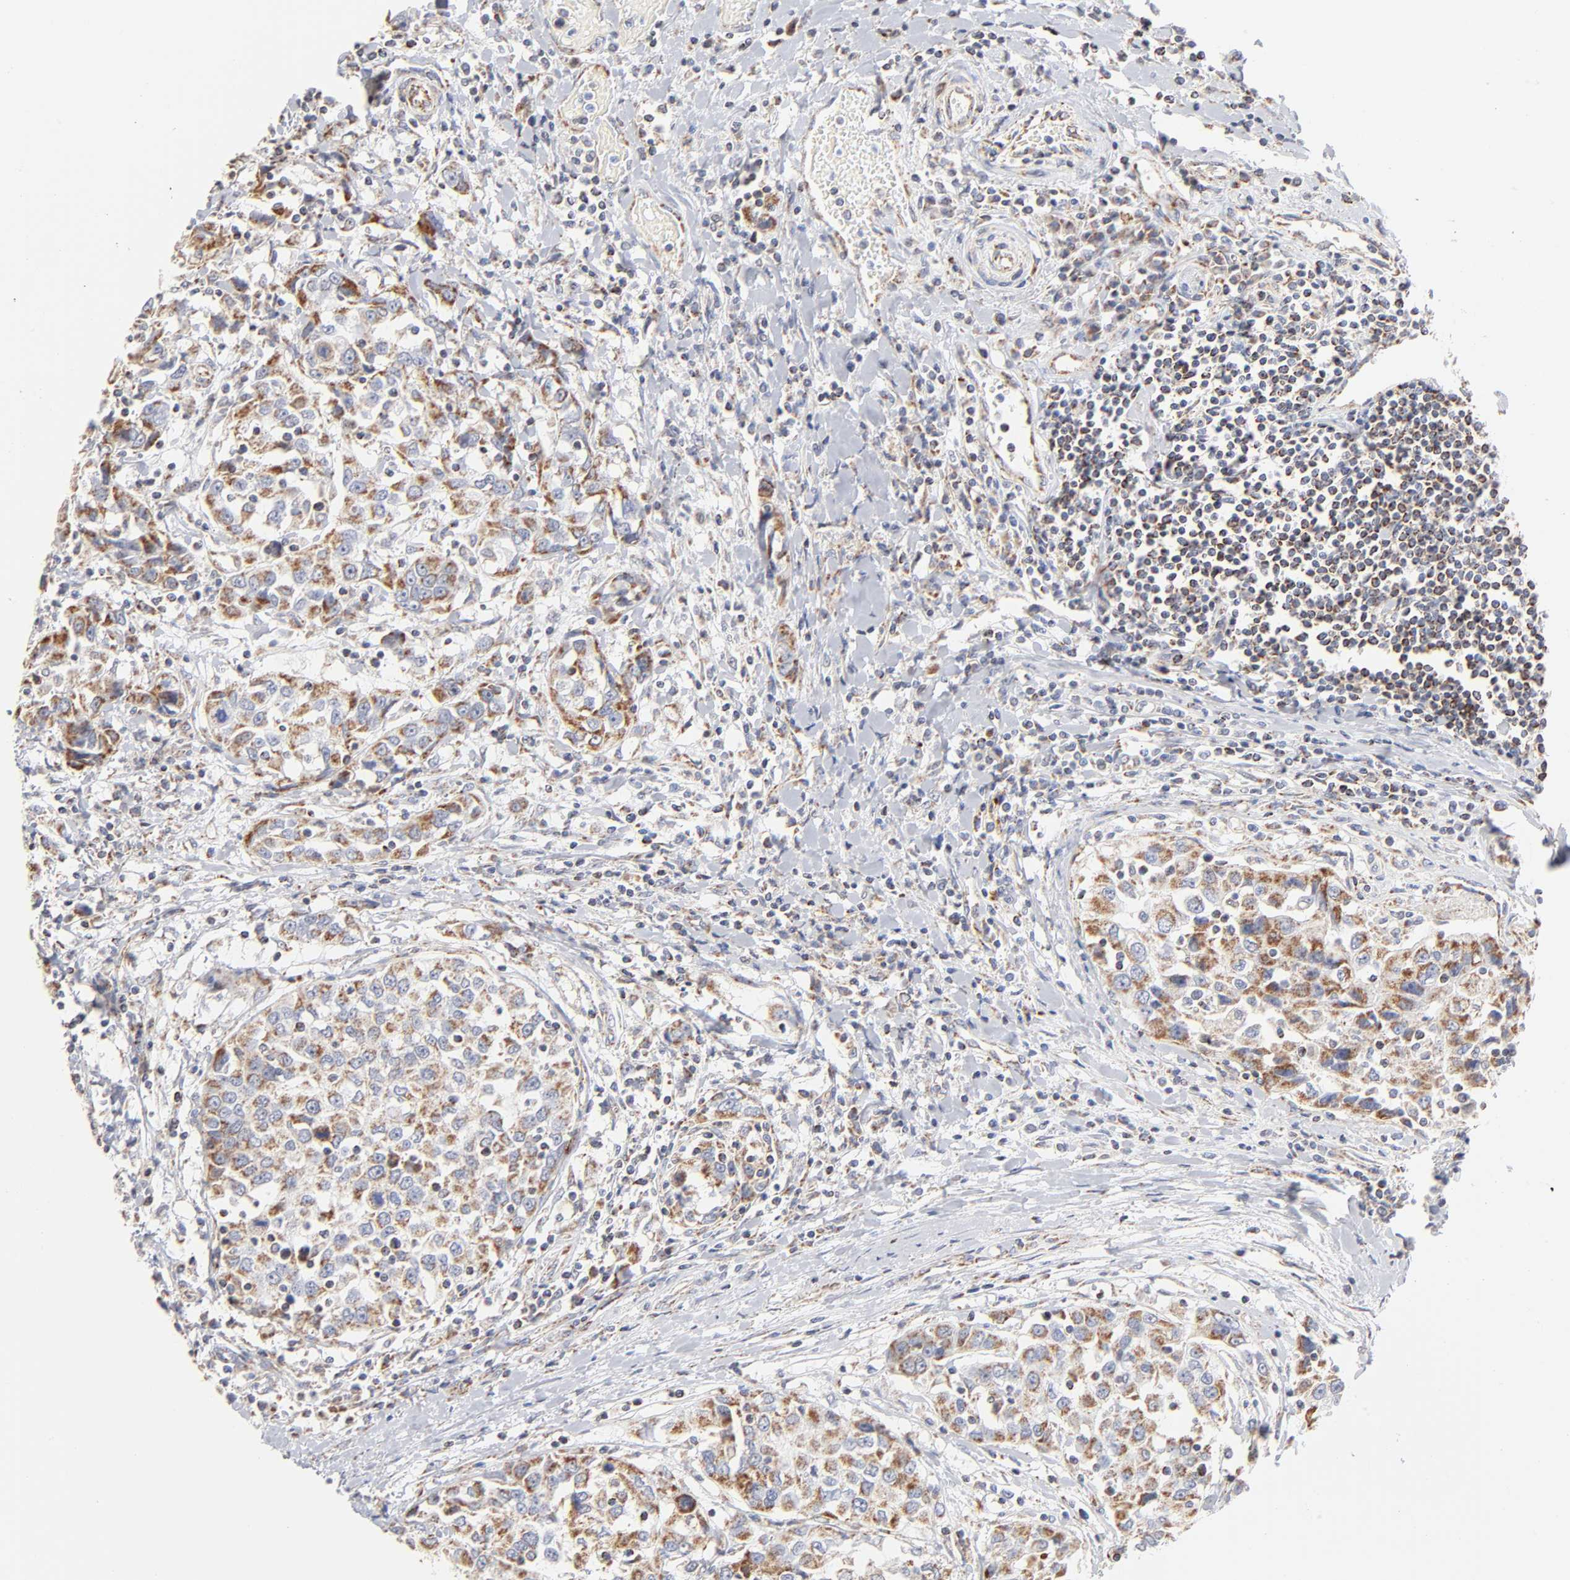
{"staining": {"intensity": "moderate", "quantity": ">75%", "location": "cytoplasmic/membranous"}, "tissue": "urothelial cancer", "cell_type": "Tumor cells", "image_type": "cancer", "snomed": [{"axis": "morphology", "description": "Urothelial carcinoma, High grade"}, {"axis": "topography", "description": "Urinary bladder"}], "caption": "Approximately >75% of tumor cells in human urothelial cancer reveal moderate cytoplasmic/membranous protein expression as visualized by brown immunohistochemical staining.", "gene": "MRPL58", "patient": {"sex": "female", "age": 80}}